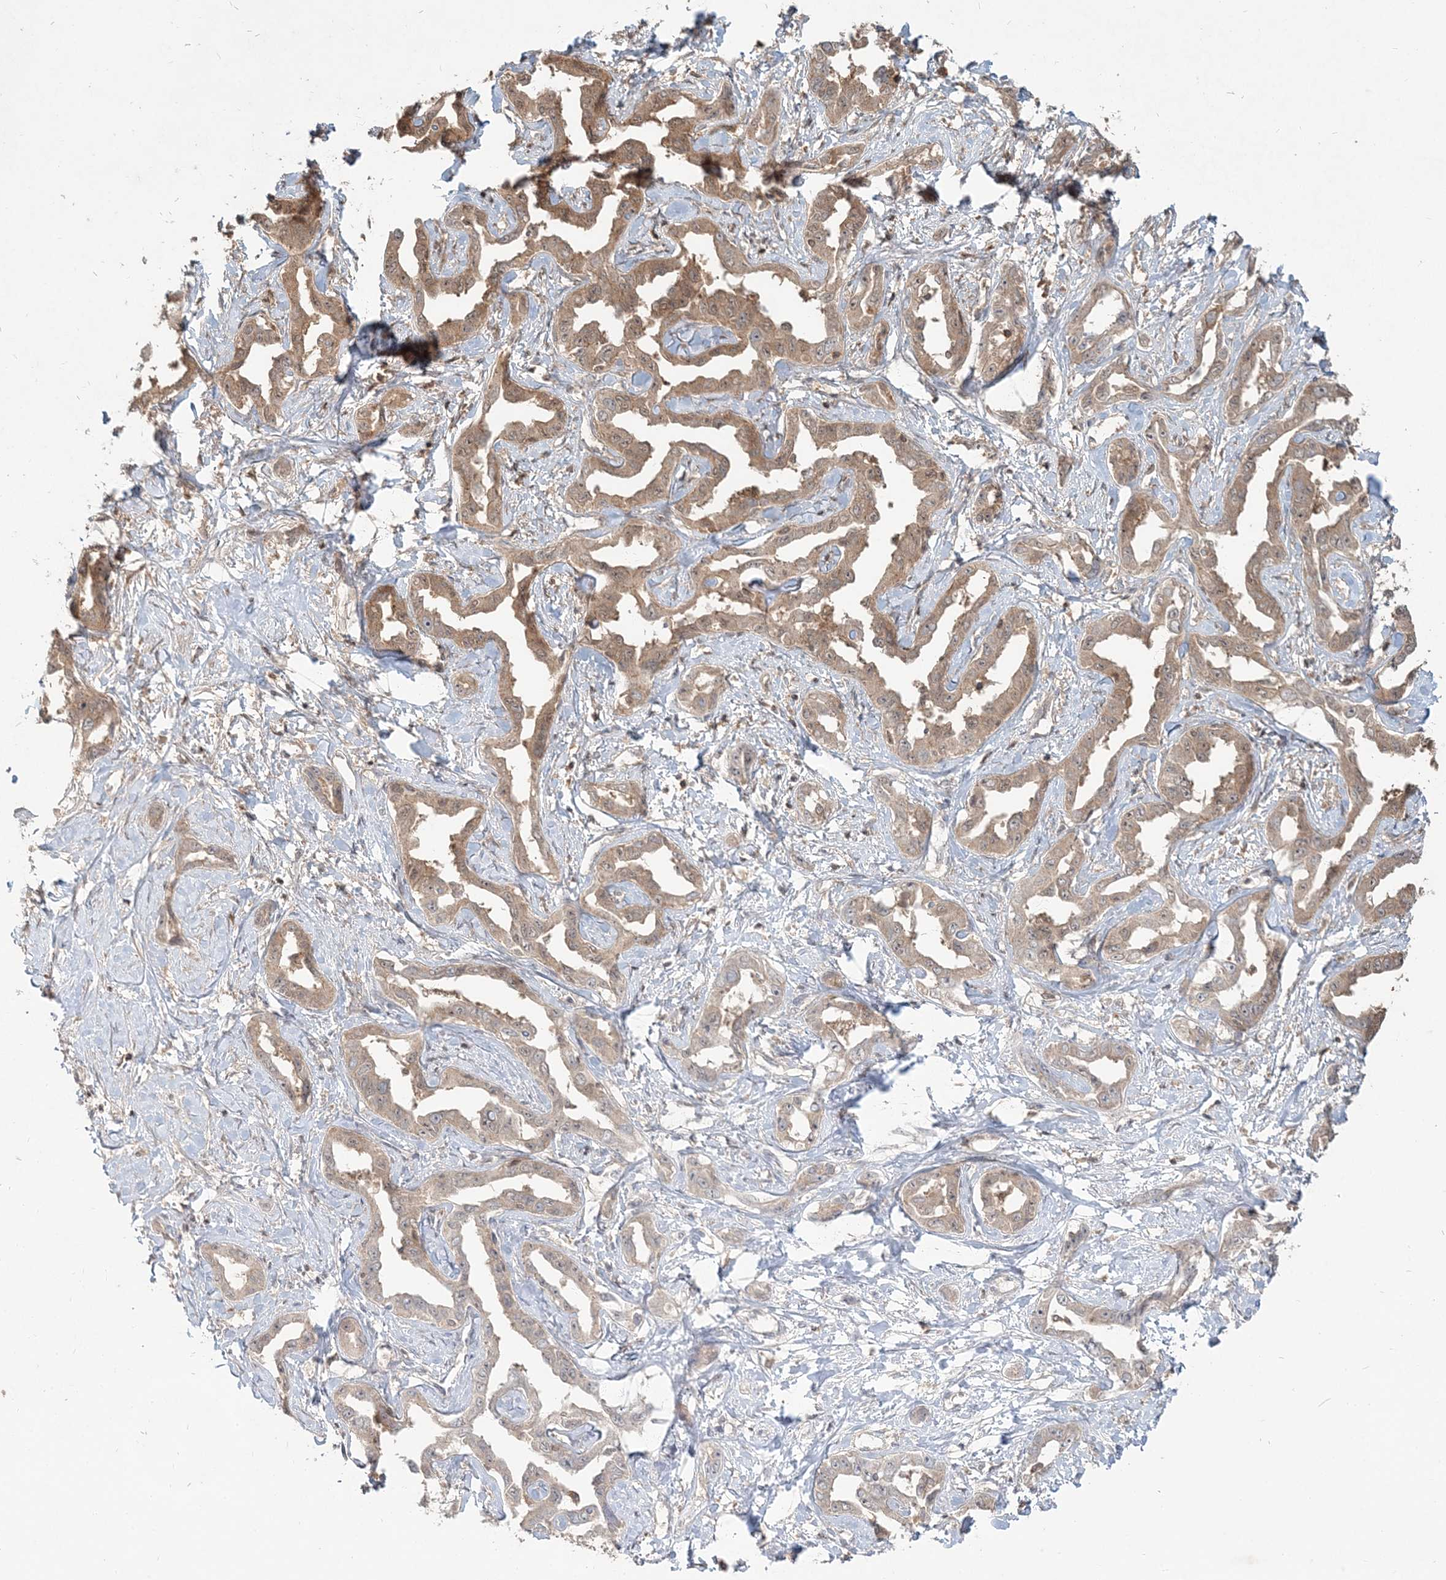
{"staining": {"intensity": "moderate", "quantity": "25%-75%", "location": "cytoplasmic/membranous"}, "tissue": "liver cancer", "cell_type": "Tumor cells", "image_type": "cancer", "snomed": [{"axis": "morphology", "description": "Cholangiocarcinoma"}, {"axis": "topography", "description": "Liver"}], "caption": "About 25%-75% of tumor cells in human liver cancer display moderate cytoplasmic/membranous protein staining as visualized by brown immunohistochemical staining.", "gene": "CAB39", "patient": {"sex": "male", "age": 59}}